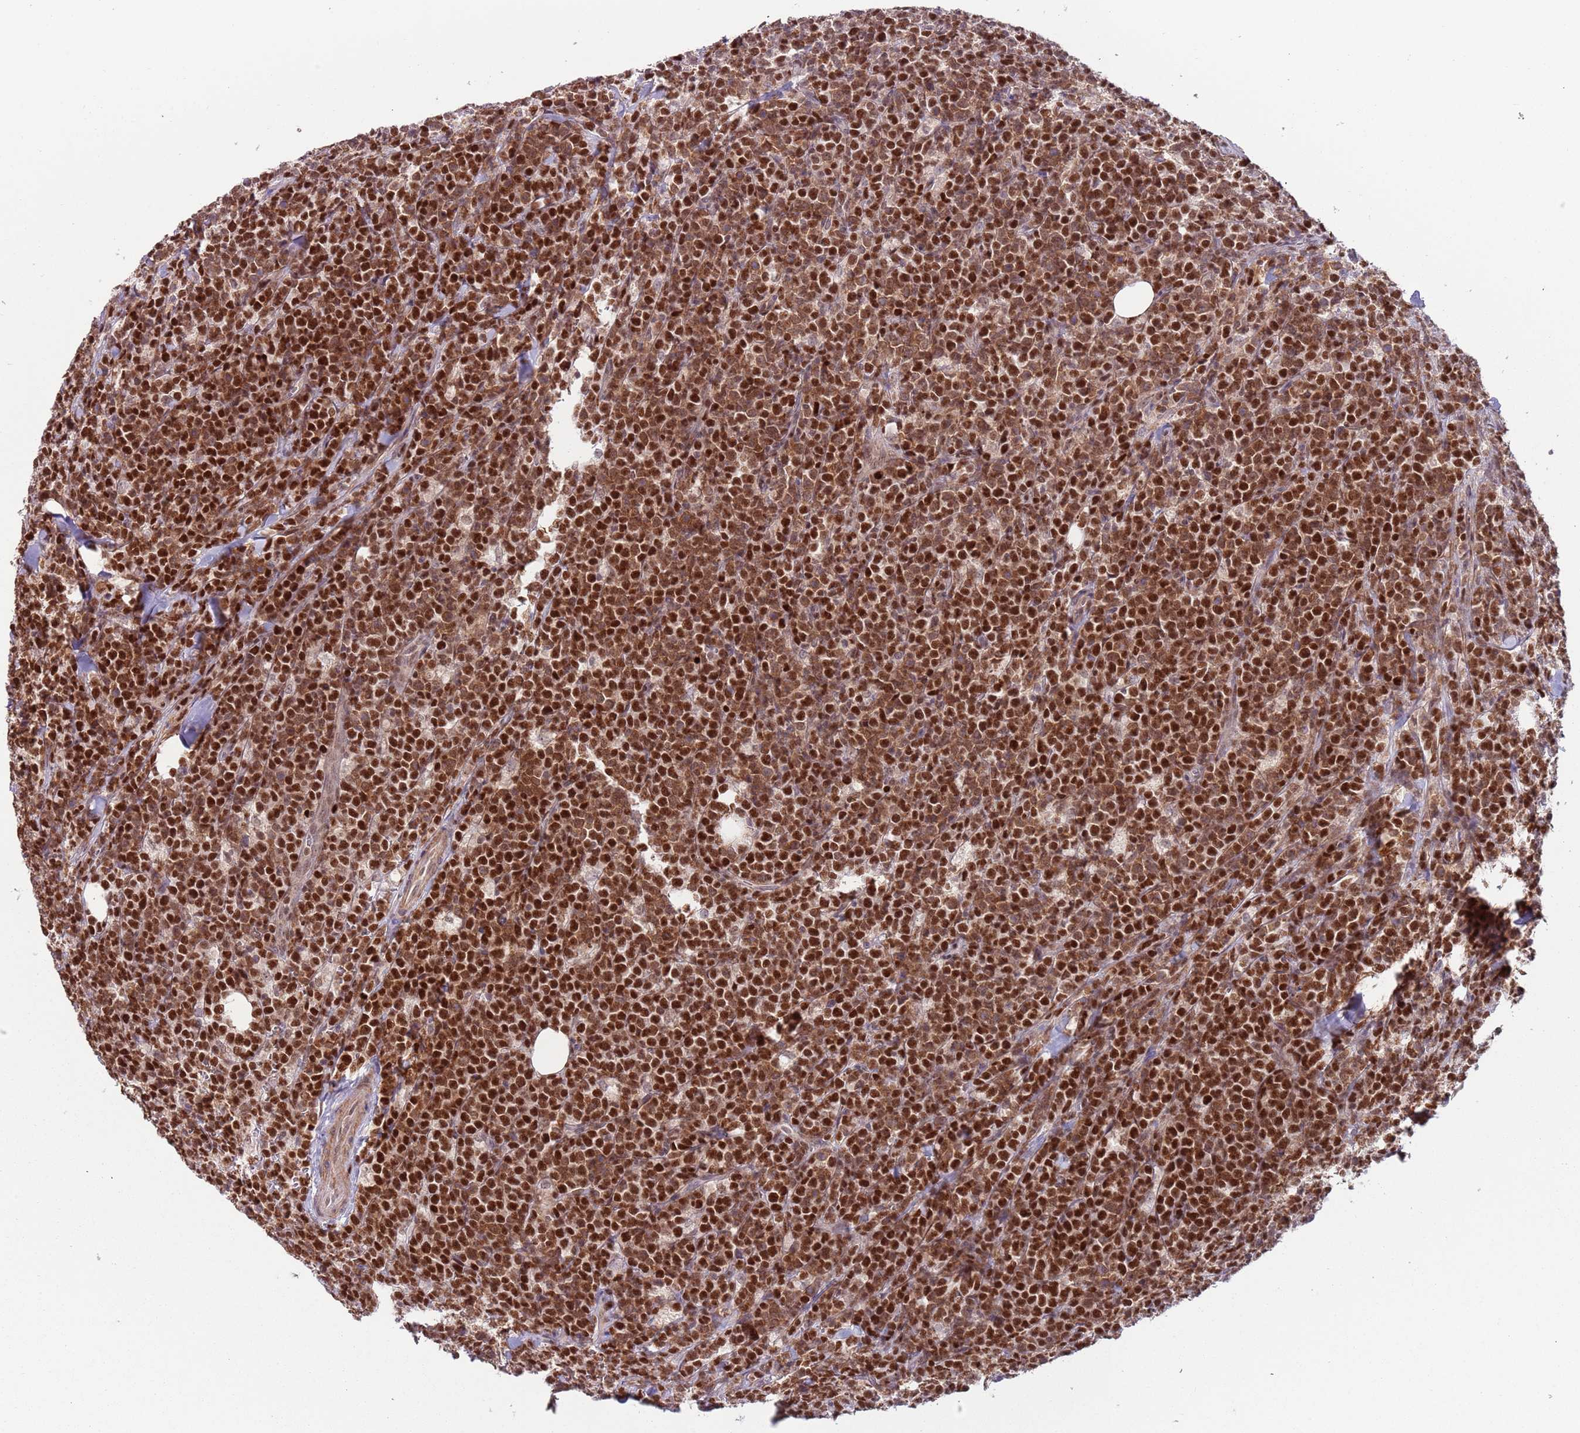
{"staining": {"intensity": "strong", "quantity": ">75%", "location": "cytoplasmic/membranous,nuclear"}, "tissue": "lymphoma", "cell_type": "Tumor cells", "image_type": "cancer", "snomed": [{"axis": "morphology", "description": "Malignant lymphoma, non-Hodgkin's type, High grade"}, {"axis": "topography", "description": "Small intestine"}], "caption": "Lymphoma was stained to show a protein in brown. There is high levels of strong cytoplasmic/membranous and nuclear positivity in about >75% of tumor cells.", "gene": "RMND5B", "patient": {"sex": "male", "age": 8}}